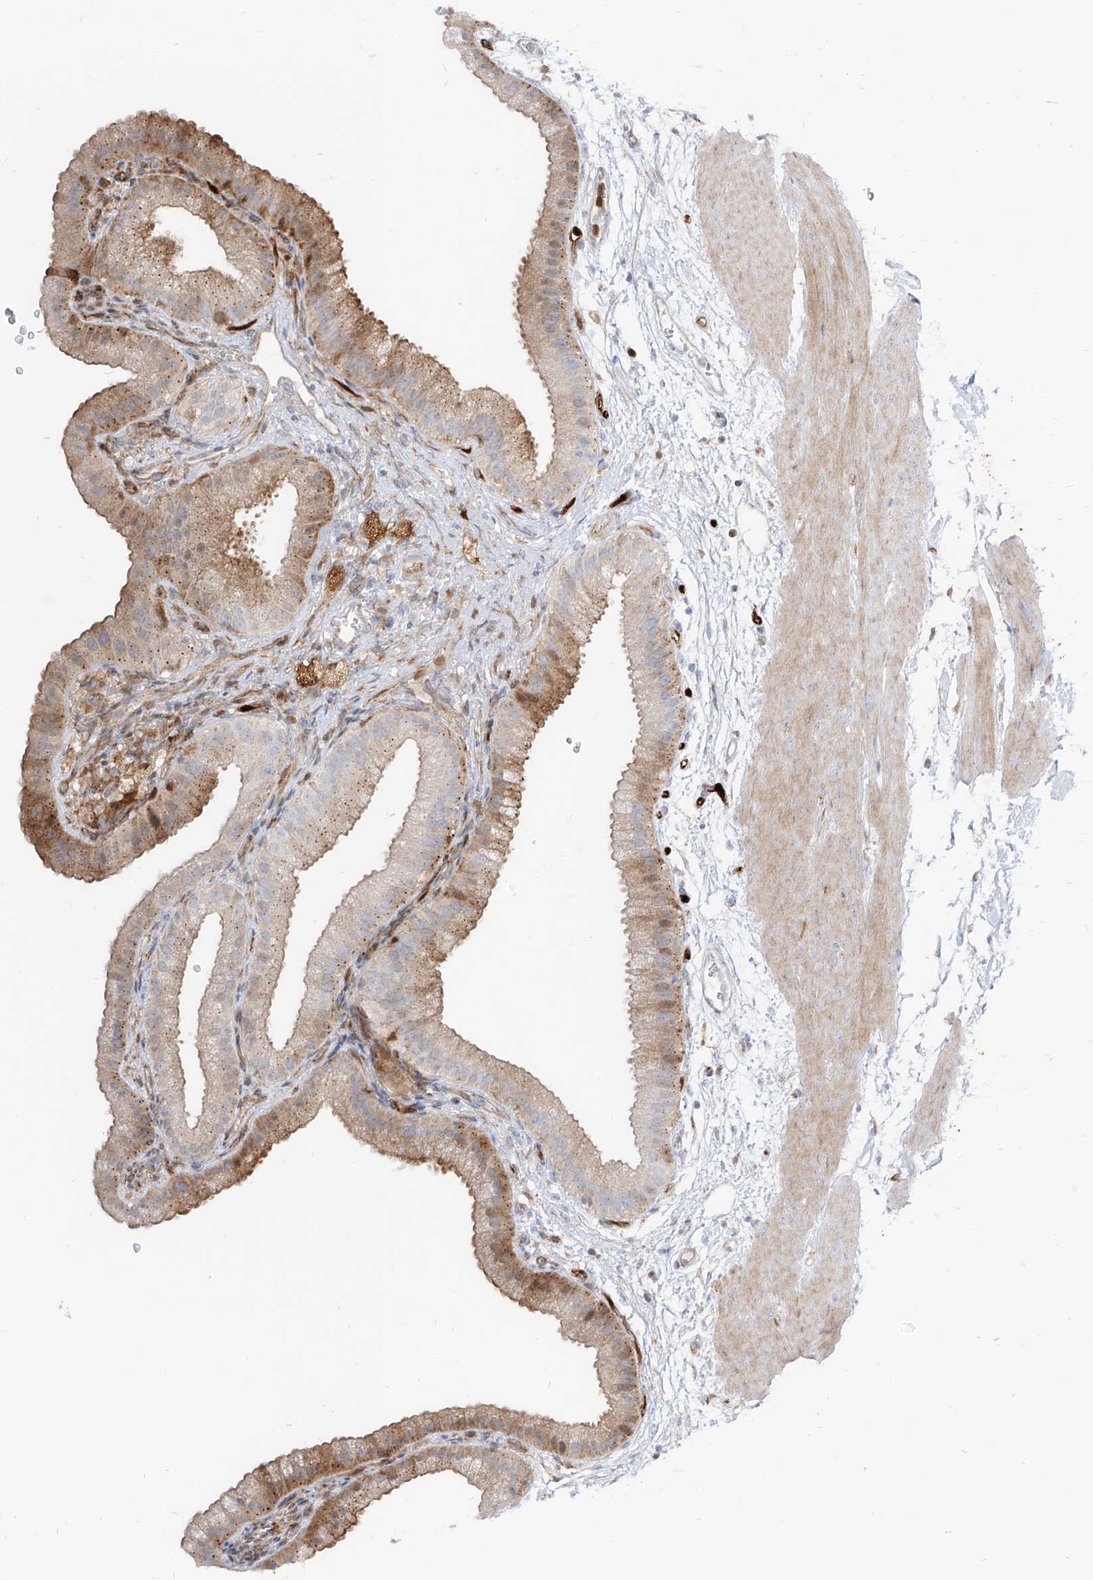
{"staining": {"intensity": "moderate", "quantity": "25%-75%", "location": "cytoplasmic/membranous"}, "tissue": "gallbladder", "cell_type": "Glandular cells", "image_type": "normal", "snomed": [{"axis": "morphology", "description": "Normal tissue, NOS"}, {"axis": "topography", "description": "Gallbladder"}], "caption": "A brown stain shows moderate cytoplasmic/membranous expression of a protein in glandular cells of benign human gallbladder. (Brightfield microscopy of DAB IHC at high magnification).", "gene": "KYNU", "patient": {"sex": "female", "age": 64}}